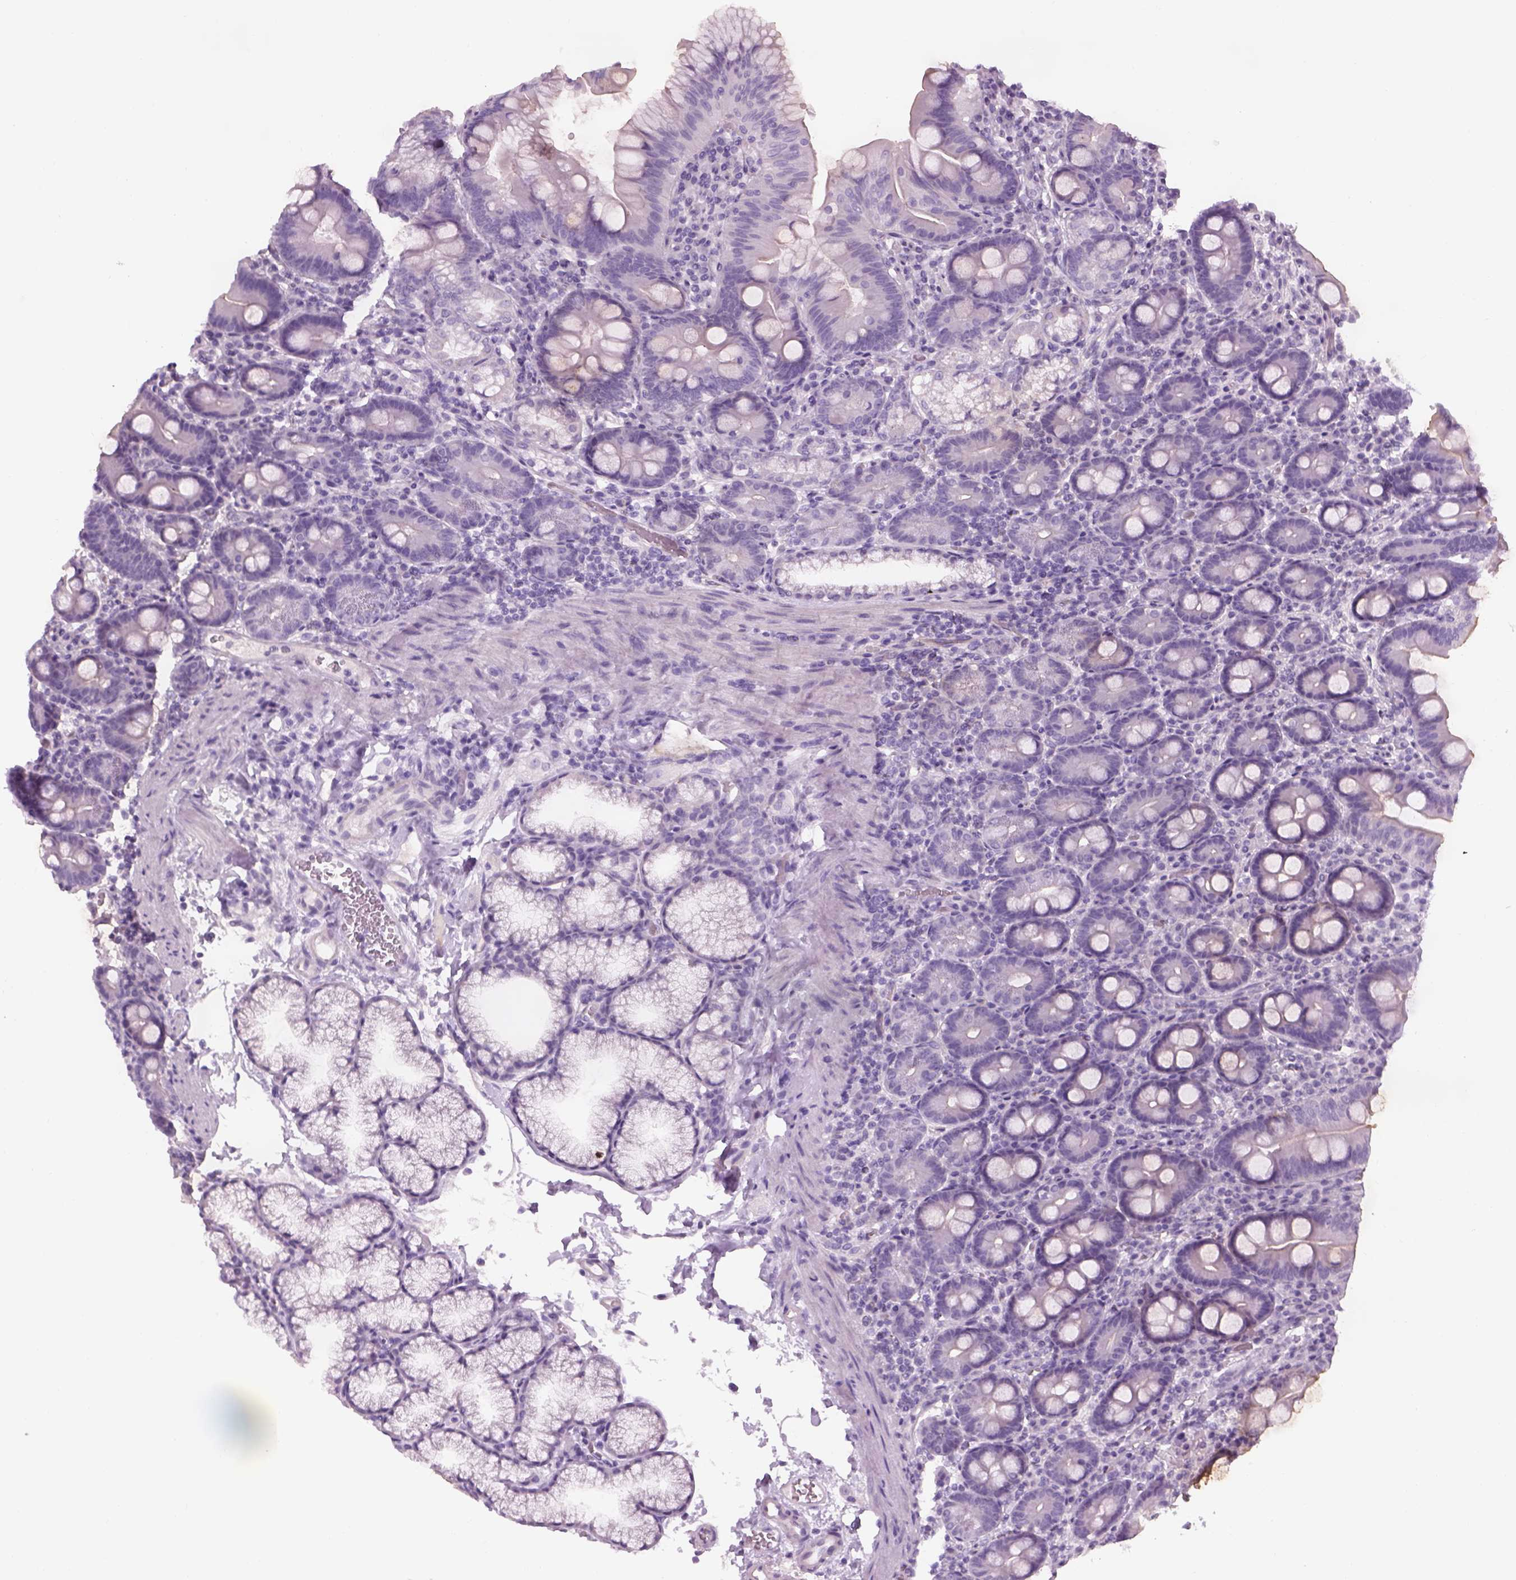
{"staining": {"intensity": "negative", "quantity": "none", "location": "none"}, "tissue": "duodenum", "cell_type": "Glandular cells", "image_type": "normal", "snomed": [{"axis": "morphology", "description": "Normal tissue, NOS"}, {"axis": "topography", "description": "Duodenum"}], "caption": "The photomicrograph displays no significant expression in glandular cells of duodenum. The staining is performed using DAB brown chromogen with nuclei counter-stained in using hematoxylin.", "gene": "GAS2L2", "patient": {"sex": "male", "age": 59}}